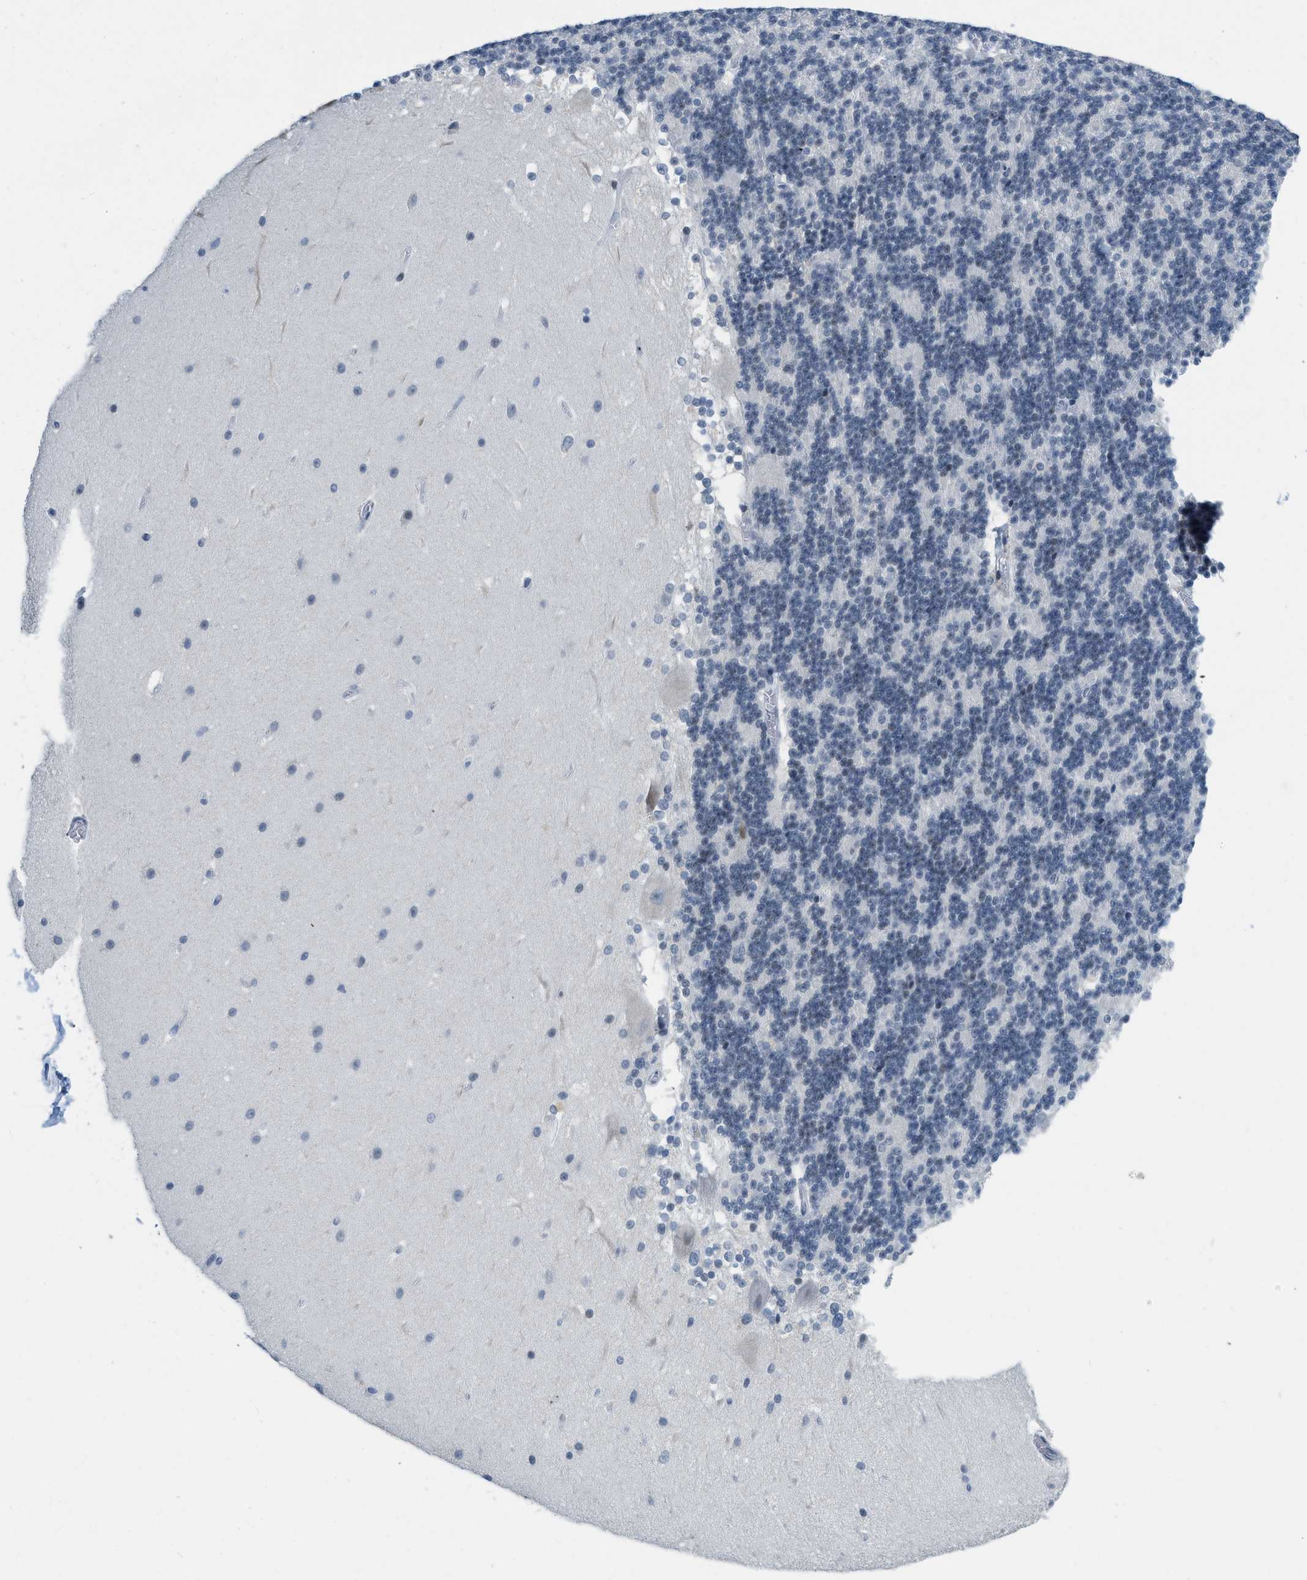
{"staining": {"intensity": "negative", "quantity": "none", "location": "none"}, "tissue": "cerebellum", "cell_type": "Cells in granular layer", "image_type": "normal", "snomed": [{"axis": "morphology", "description": "Normal tissue, NOS"}, {"axis": "topography", "description": "Cerebellum"}], "caption": "Immunohistochemistry of normal human cerebellum displays no staining in cells in granular layer.", "gene": "PBX1", "patient": {"sex": "female", "age": 19}}